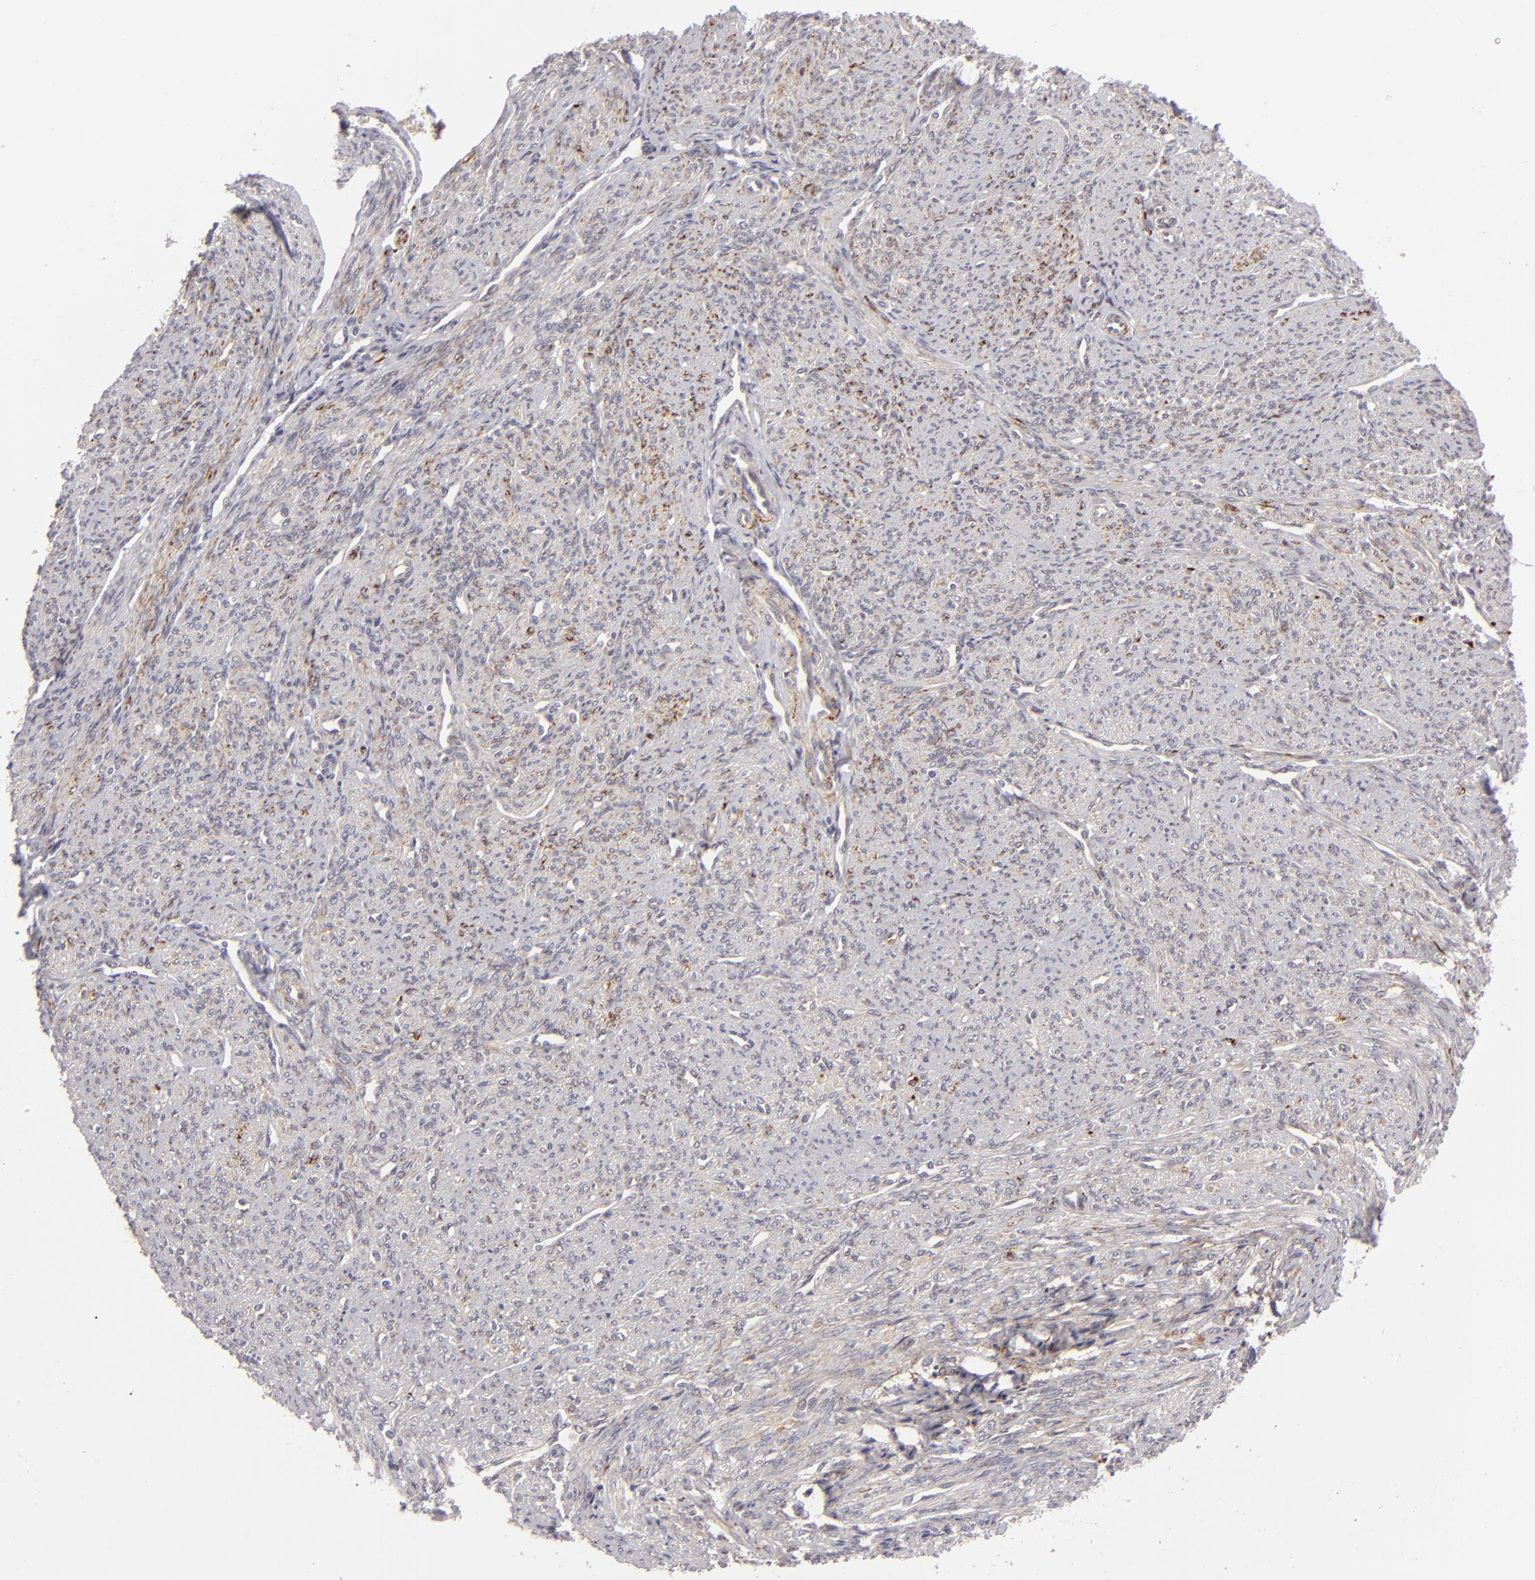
{"staining": {"intensity": "negative", "quantity": "none", "location": "none"}, "tissue": "smooth muscle", "cell_type": "Smooth muscle cells", "image_type": "normal", "snomed": [{"axis": "morphology", "description": "Normal tissue, NOS"}, {"axis": "topography", "description": "Cervix"}, {"axis": "topography", "description": "Endometrium"}], "caption": "Human smooth muscle stained for a protein using IHC exhibits no staining in smooth muscle cells.", "gene": "ALCAM", "patient": {"sex": "female", "age": 65}}